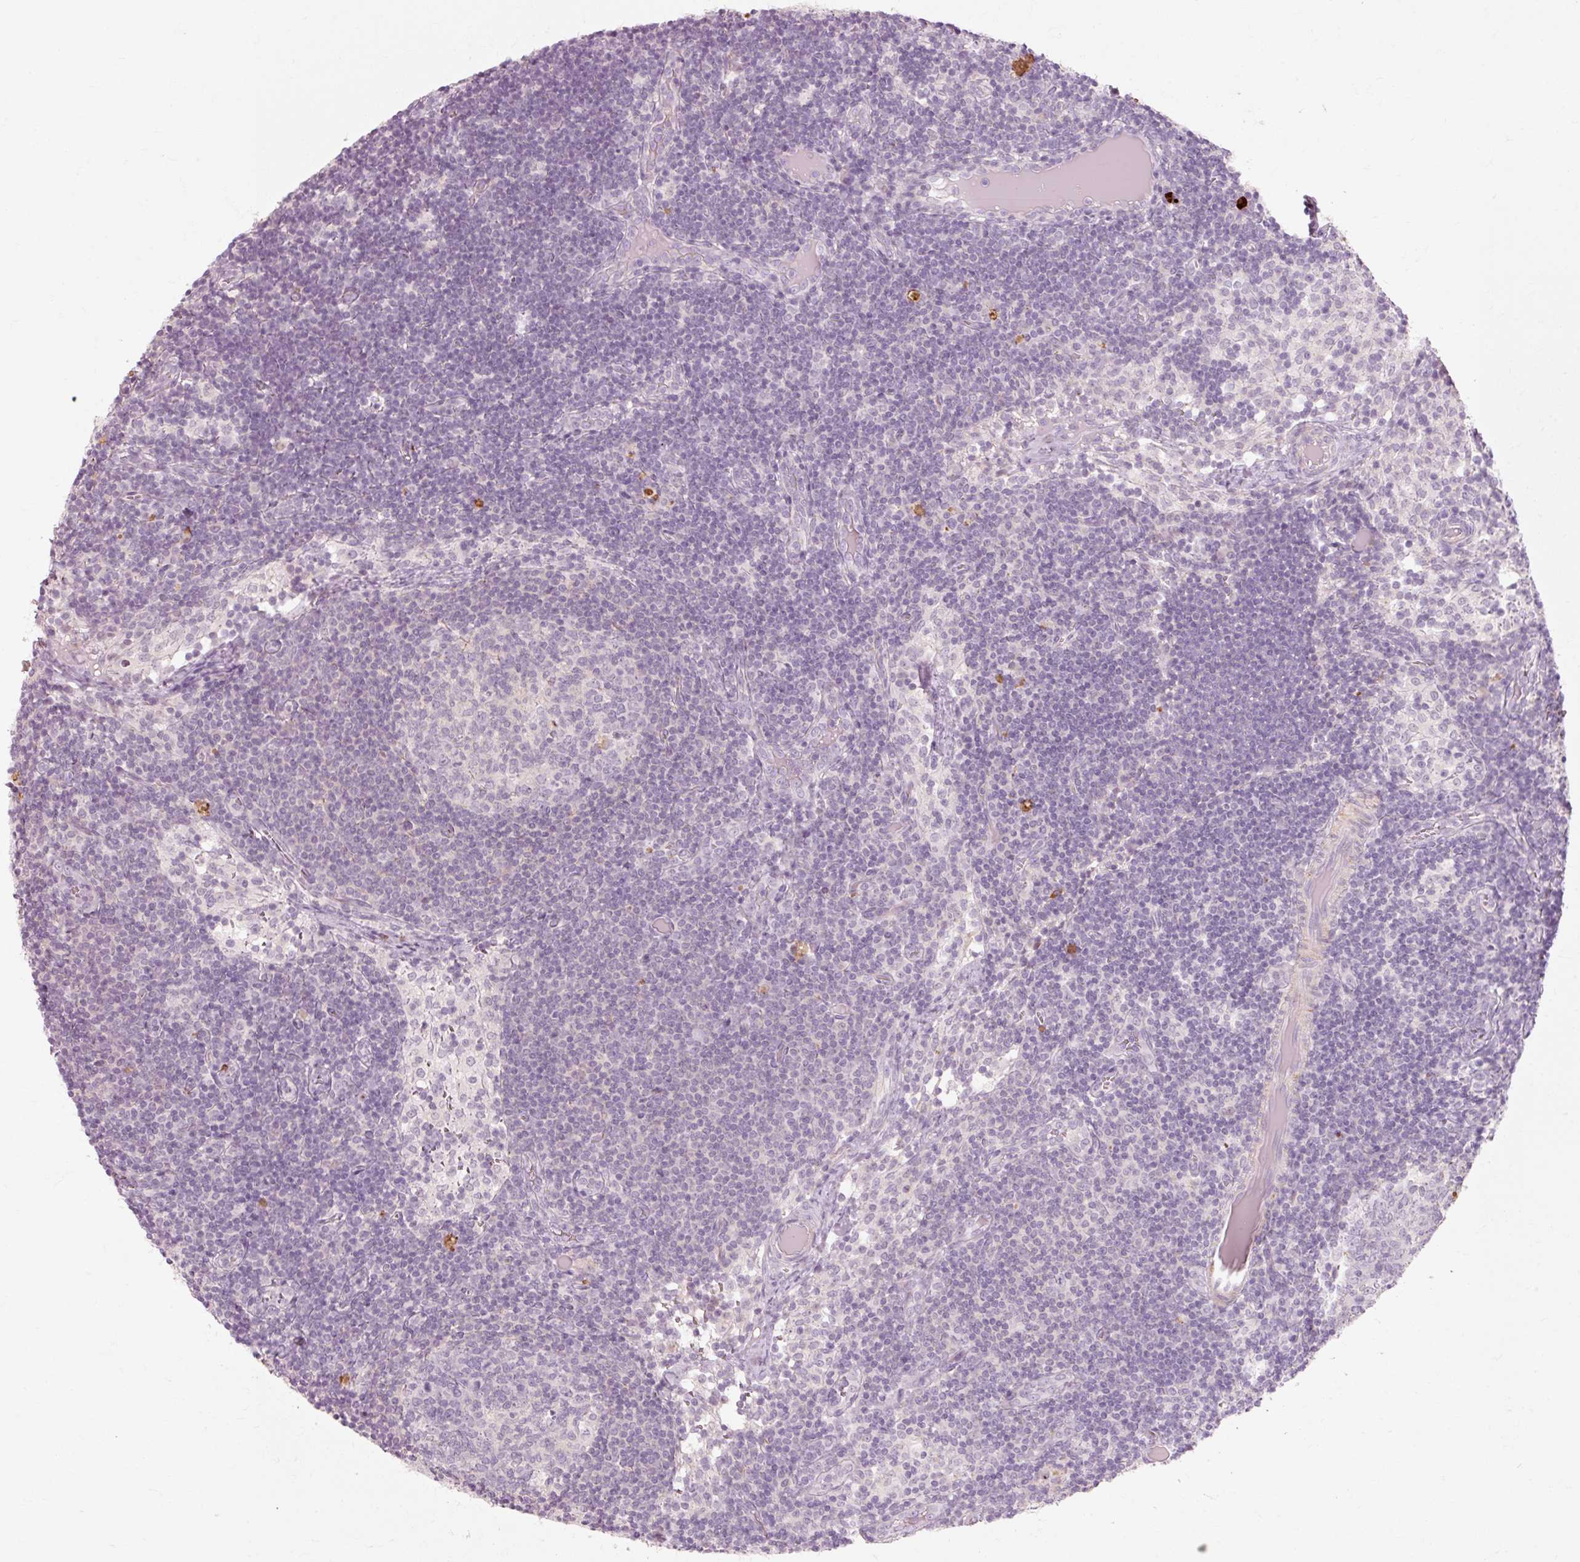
{"staining": {"intensity": "negative", "quantity": "none", "location": "none"}, "tissue": "lymph node", "cell_type": "Germinal center cells", "image_type": "normal", "snomed": [{"axis": "morphology", "description": "Normal tissue, NOS"}, {"axis": "topography", "description": "Lymph node"}], "caption": "Germinal center cells are negative for protein expression in normal human lymph node. The staining is performed using DAB brown chromogen with nuclei counter-stained in using hematoxylin.", "gene": "TRIM73", "patient": {"sex": "female", "age": 31}}